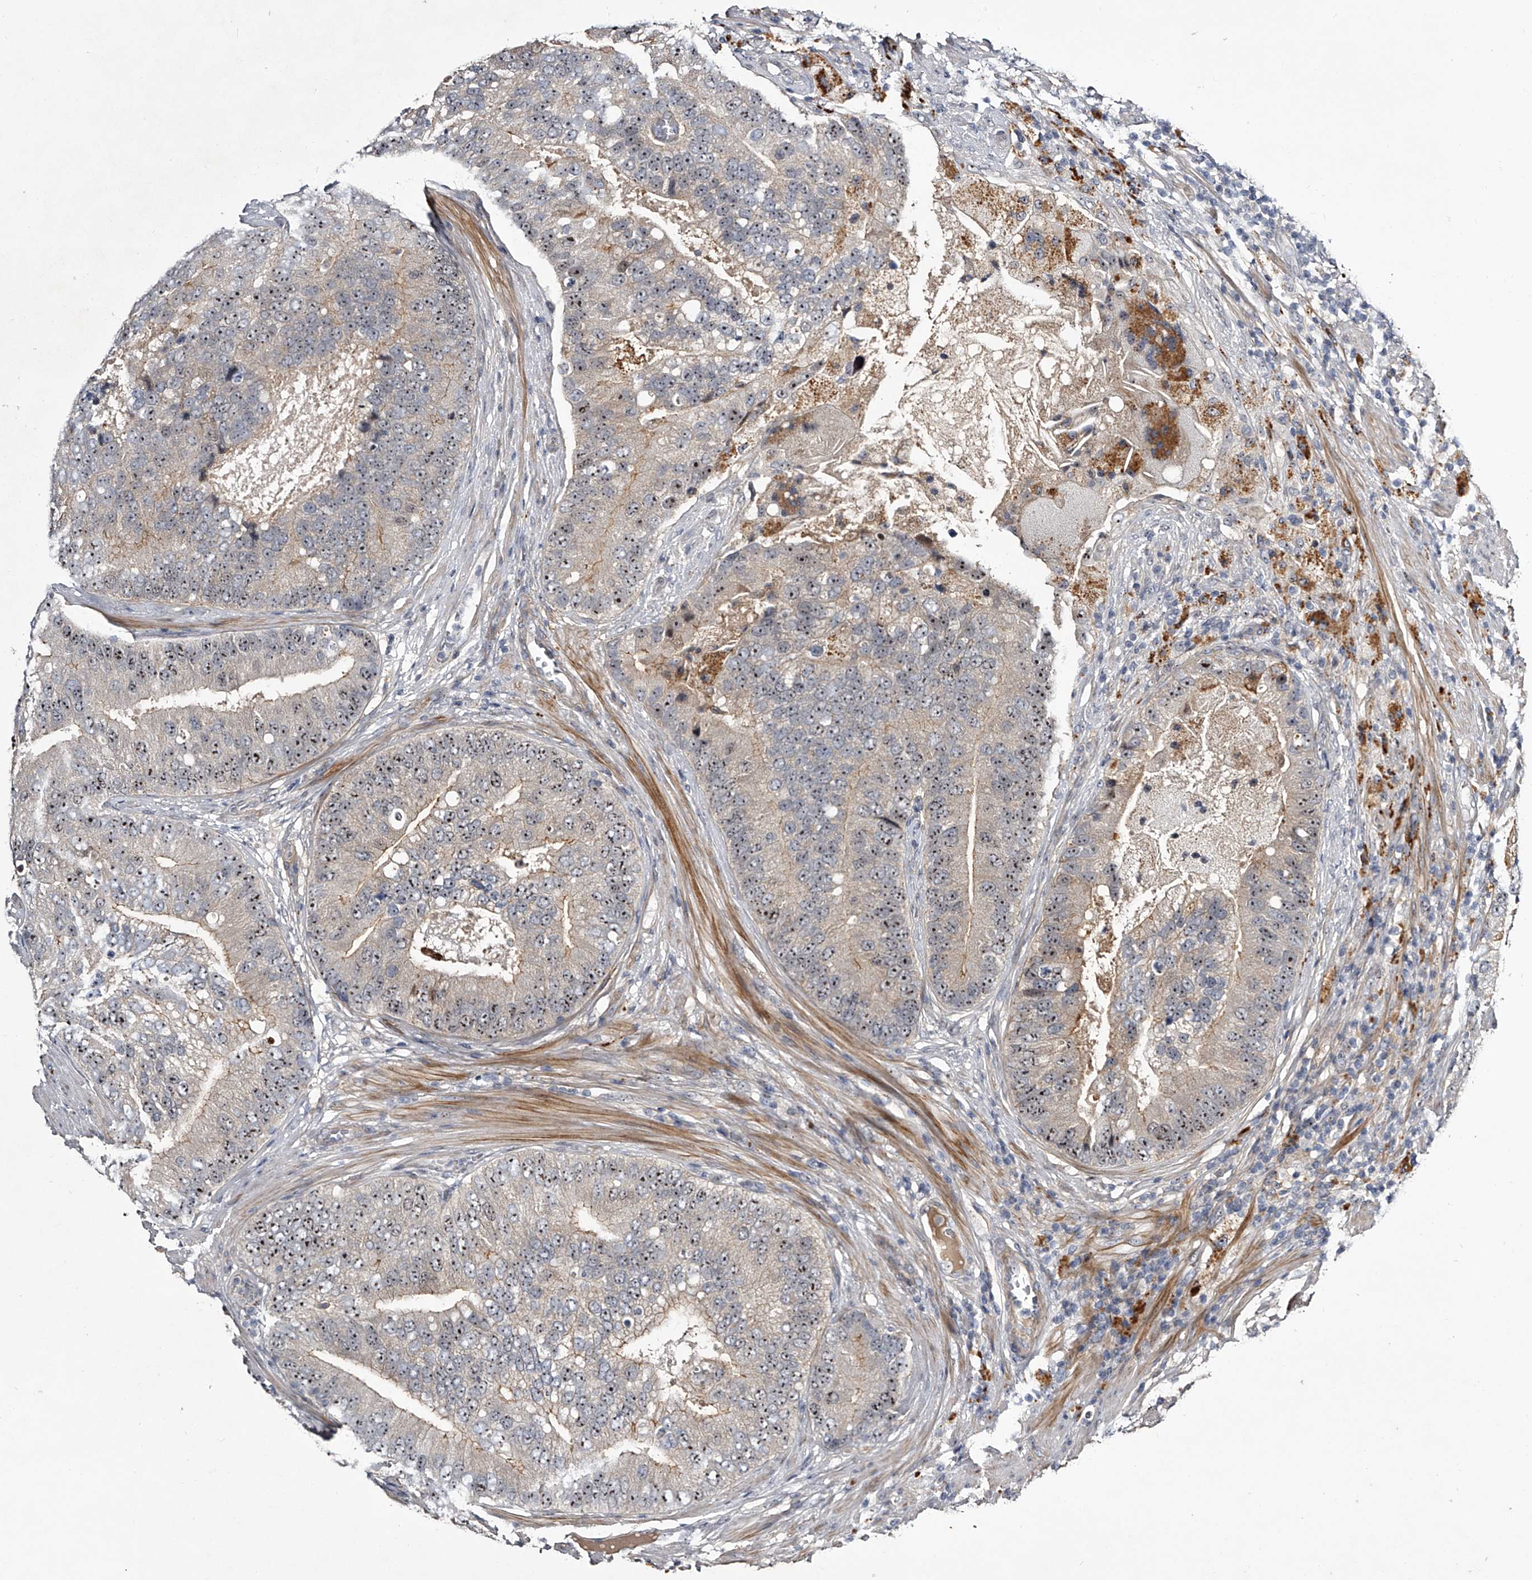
{"staining": {"intensity": "moderate", "quantity": "25%-75%", "location": "nuclear"}, "tissue": "prostate cancer", "cell_type": "Tumor cells", "image_type": "cancer", "snomed": [{"axis": "morphology", "description": "Adenocarcinoma, High grade"}, {"axis": "topography", "description": "Prostate"}], "caption": "A brown stain labels moderate nuclear staining of a protein in human prostate cancer tumor cells.", "gene": "MDN1", "patient": {"sex": "male", "age": 70}}